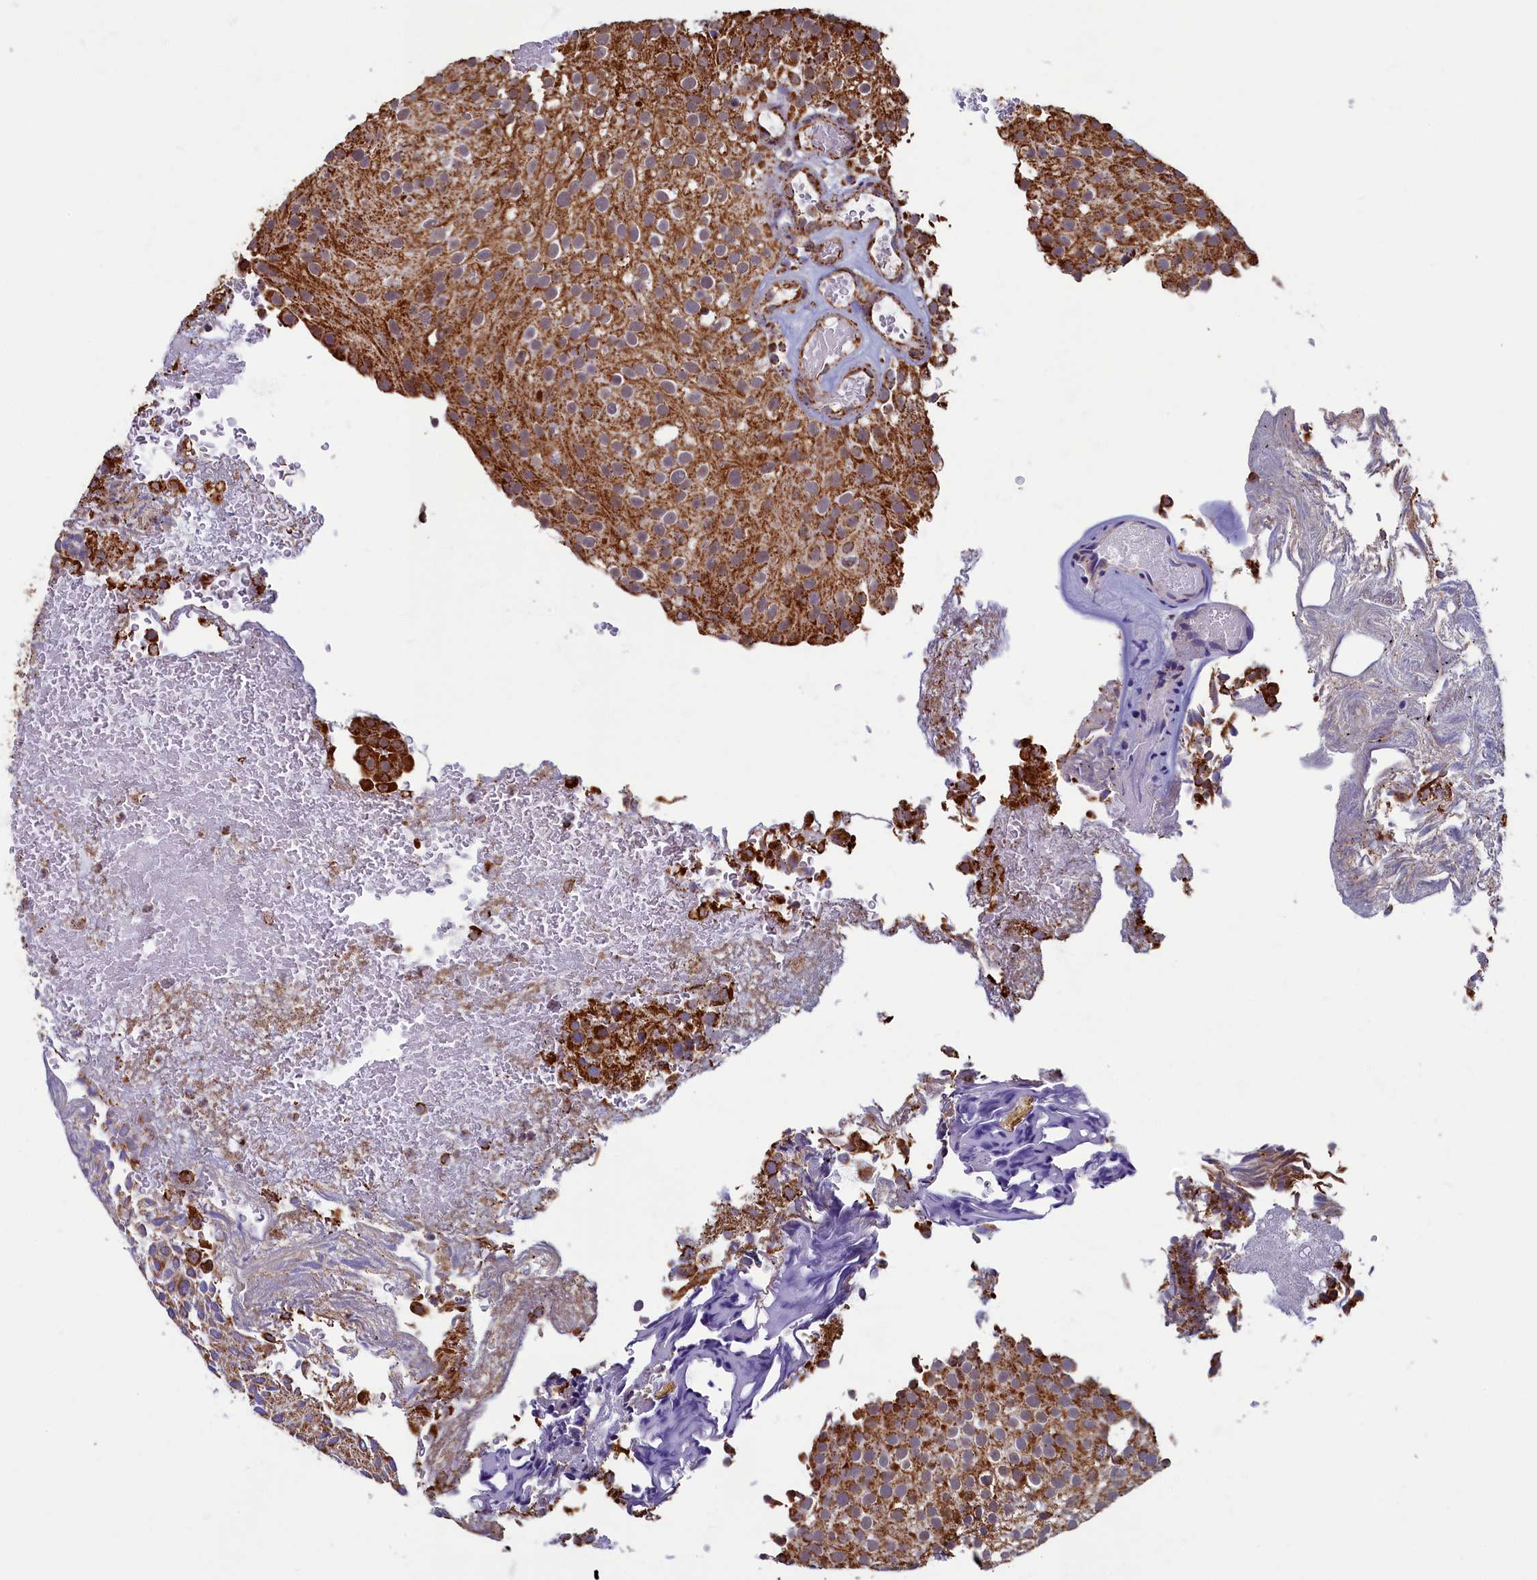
{"staining": {"intensity": "moderate", "quantity": ">75%", "location": "cytoplasmic/membranous"}, "tissue": "urothelial cancer", "cell_type": "Tumor cells", "image_type": "cancer", "snomed": [{"axis": "morphology", "description": "Urothelial carcinoma, Low grade"}, {"axis": "topography", "description": "Urinary bladder"}], "caption": "IHC photomicrograph of neoplastic tissue: human urothelial cancer stained using immunohistochemistry demonstrates medium levels of moderate protein expression localized specifically in the cytoplasmic/membranous of tumor cells, appearing as a cytoplasmic/membranous brown color.", "gene": "SPR", "patient": {"sex": "male", "age": 78}}